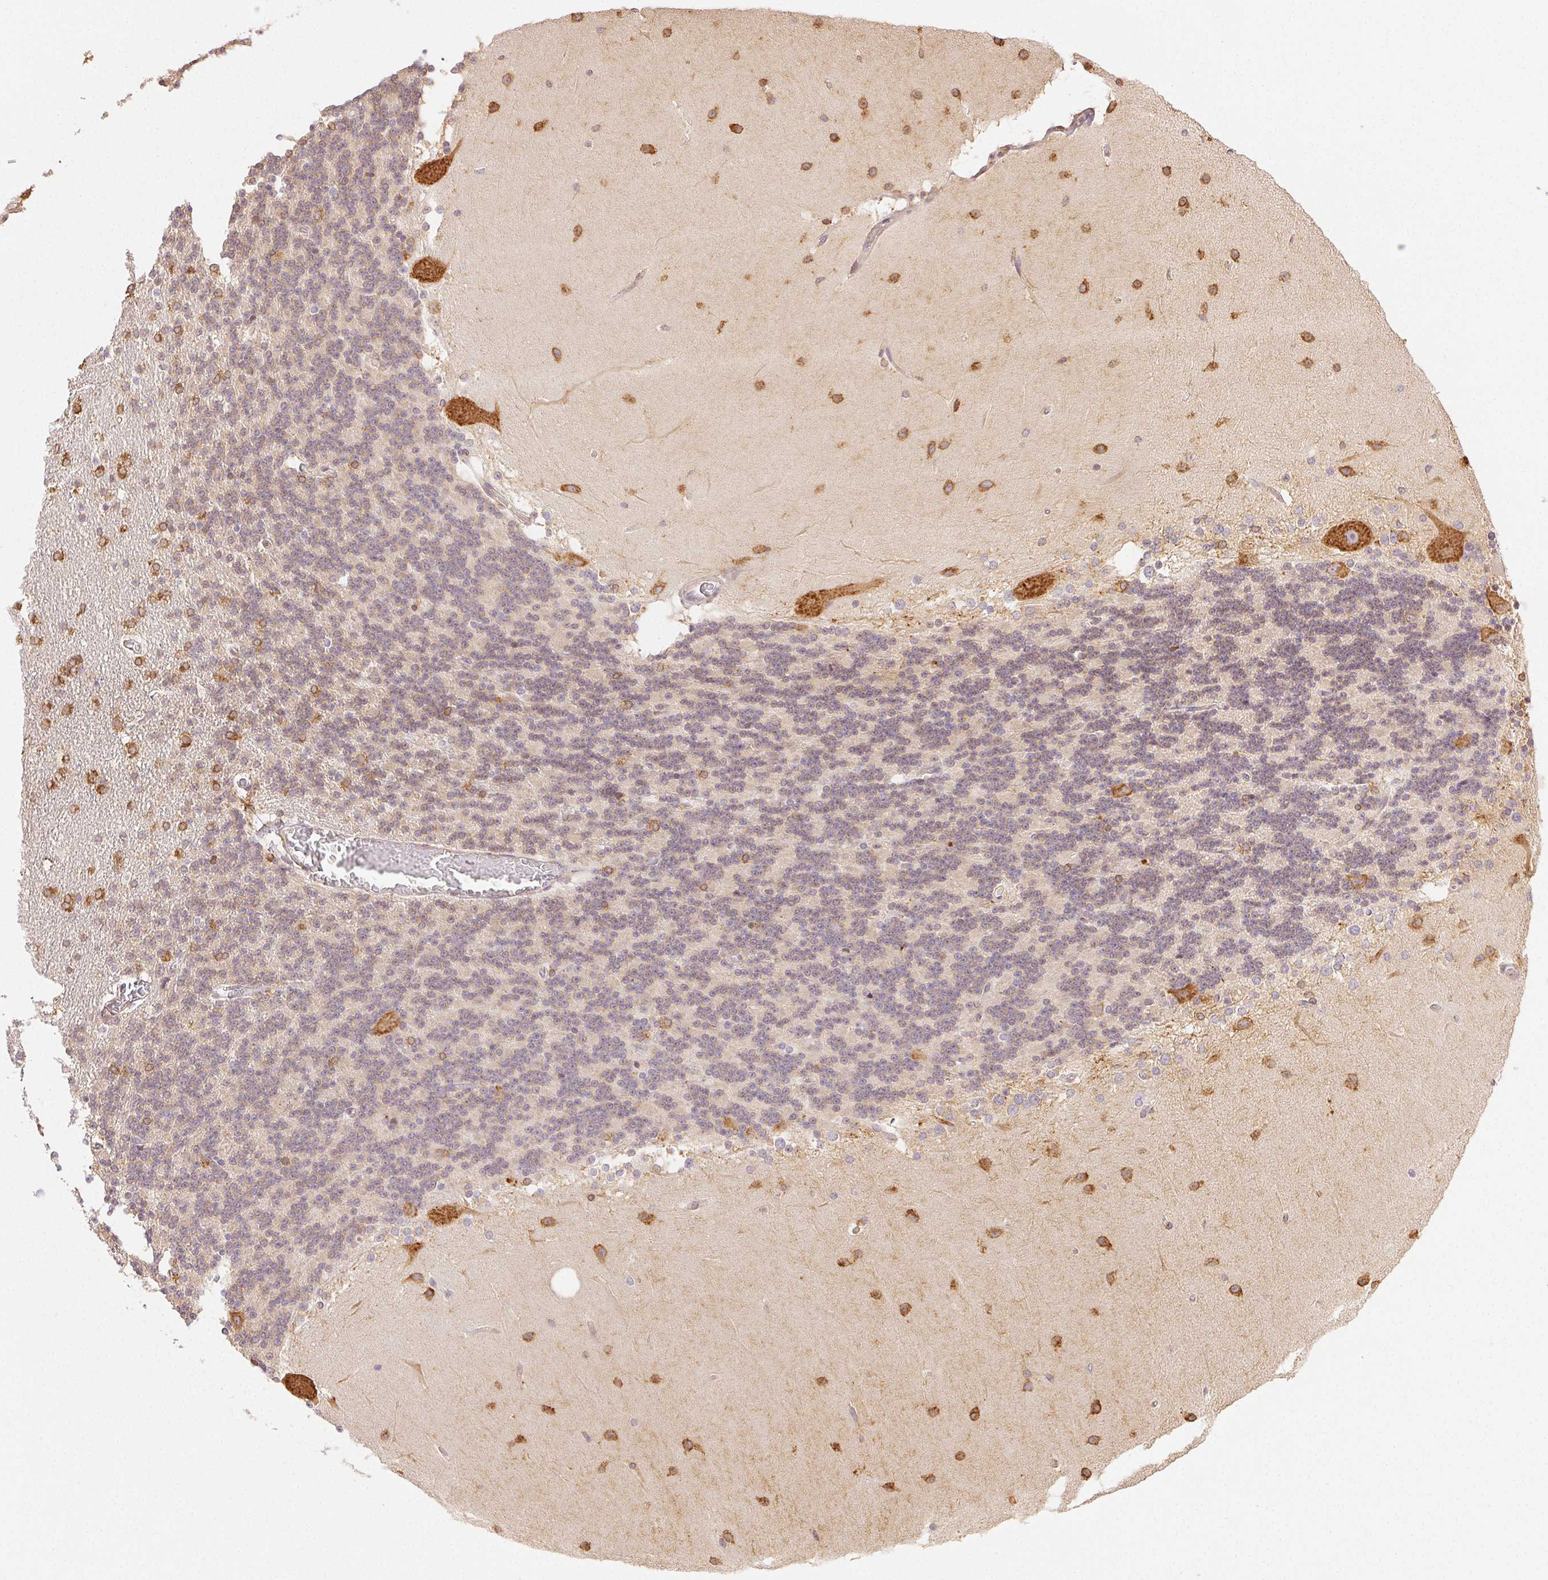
{"staining": {"intensity": "moderate", "quantity": "<25%", "location": "cytoplasmic/membranous"}, "tissue": "cerebellum", "cell_type": "Cells in granular layer", "image_type": "normal", "snomed": [{"axis": "morphology", "description": "Normal tissue, NOS"}, {"axis": "topography", "description": "Cerebellum"}], "caption": "Protein analysis of unremarkable cerebellum exhibits moderate cytoplasmic/membranous staining in about <25% of cells in granular layer.", "gene": "ENTREP1", "patient": {"sex": "female", "age": 19}}